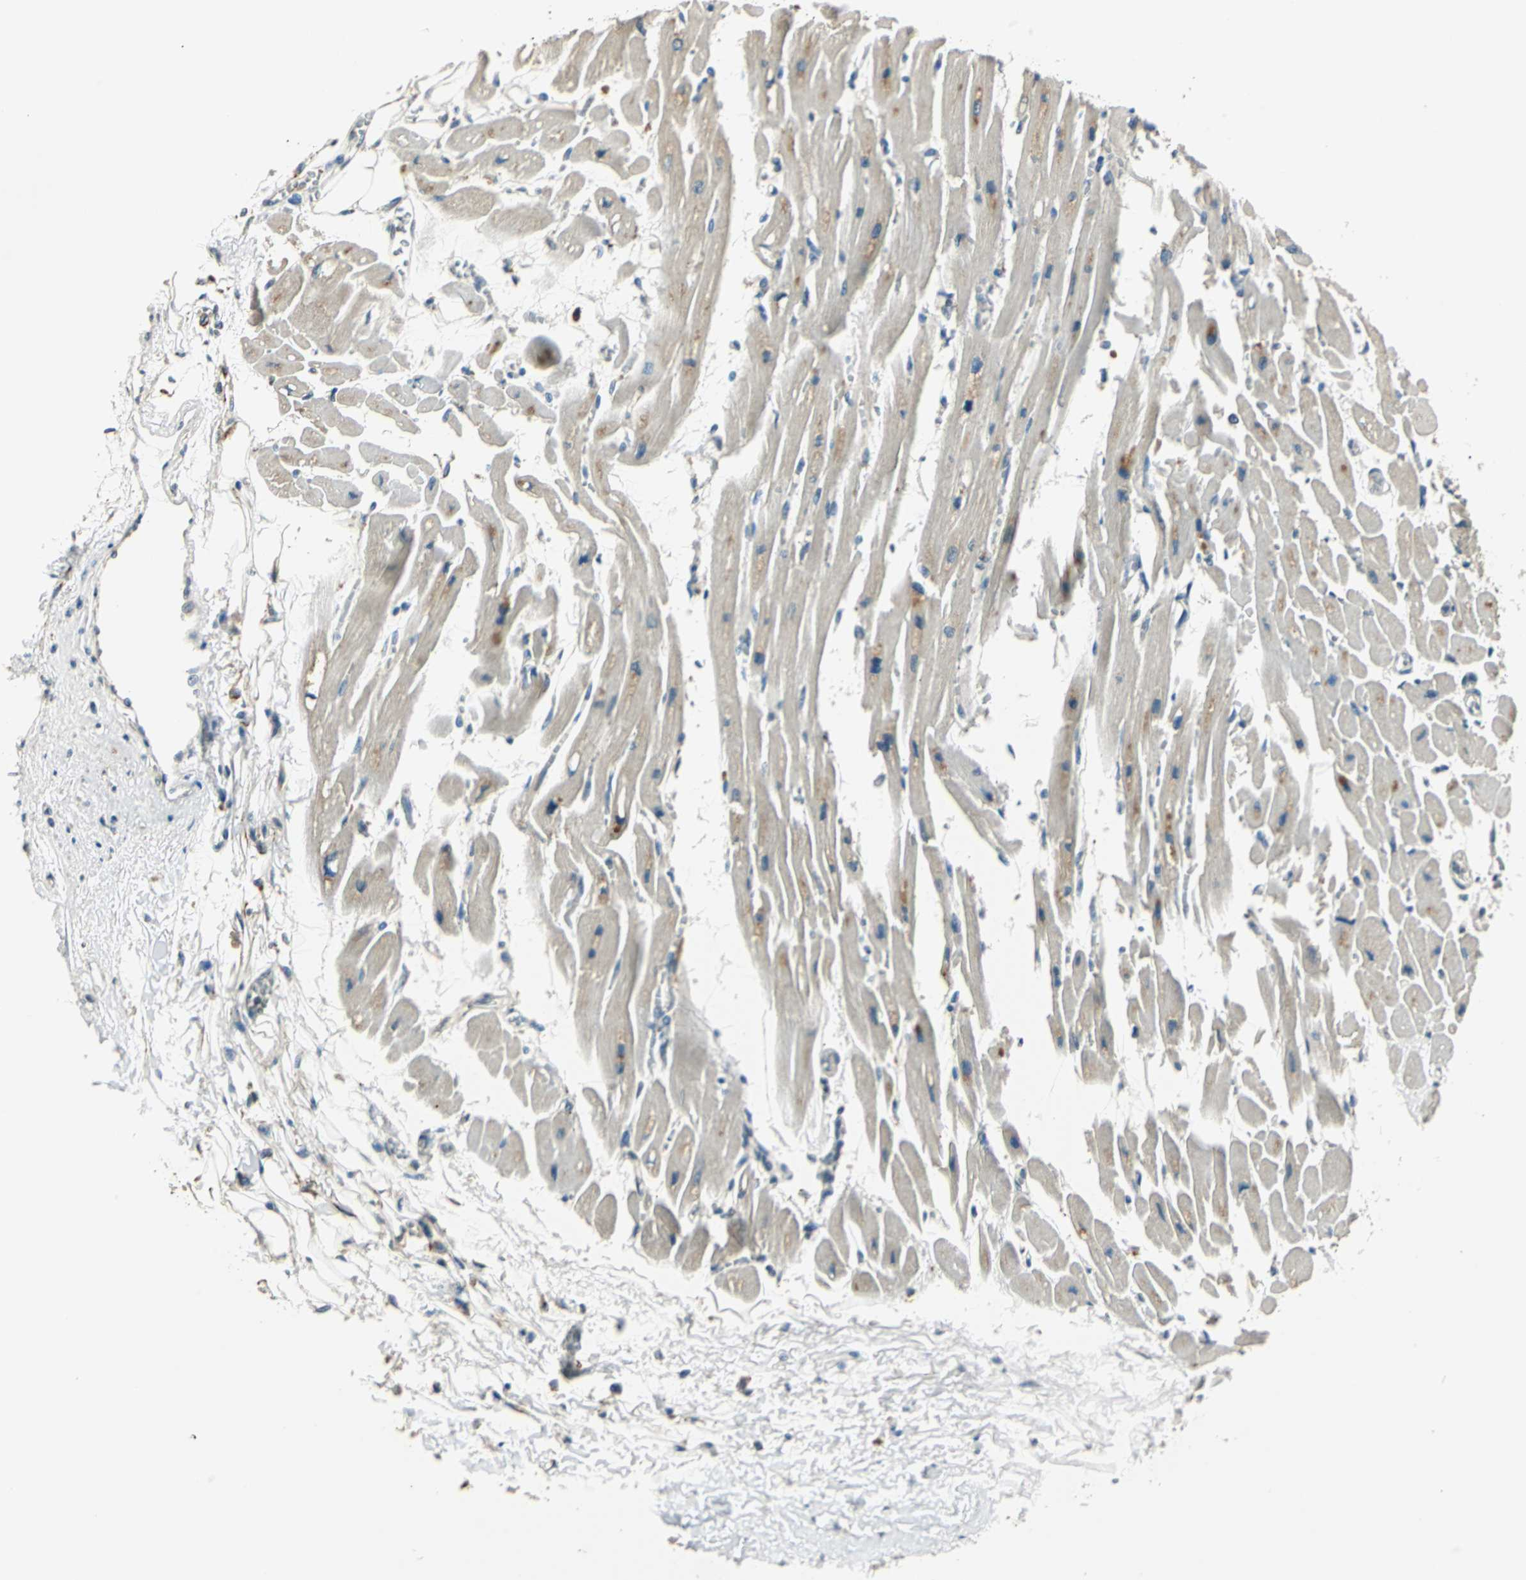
{"staining": {"intensity": "weak", "quantity": "<25%", "location": "cytoplasmic/membranous"}, "tissue": "heart muscle", "cell_type": "Cardiomyocytes", "image_type": "normal", "snomed": [{"axis": "morphology", "description": "Normal tissue, NOS"}, {"axis": "topography", "description": "Heart"}], "caption": "IHC micrograph of unremarkable heart muscle stained for a protein (brown), which displays no positivity in cardiomyocytes.", "gene": "NIT1", "patient": {"sex": "female", "age": 54}}